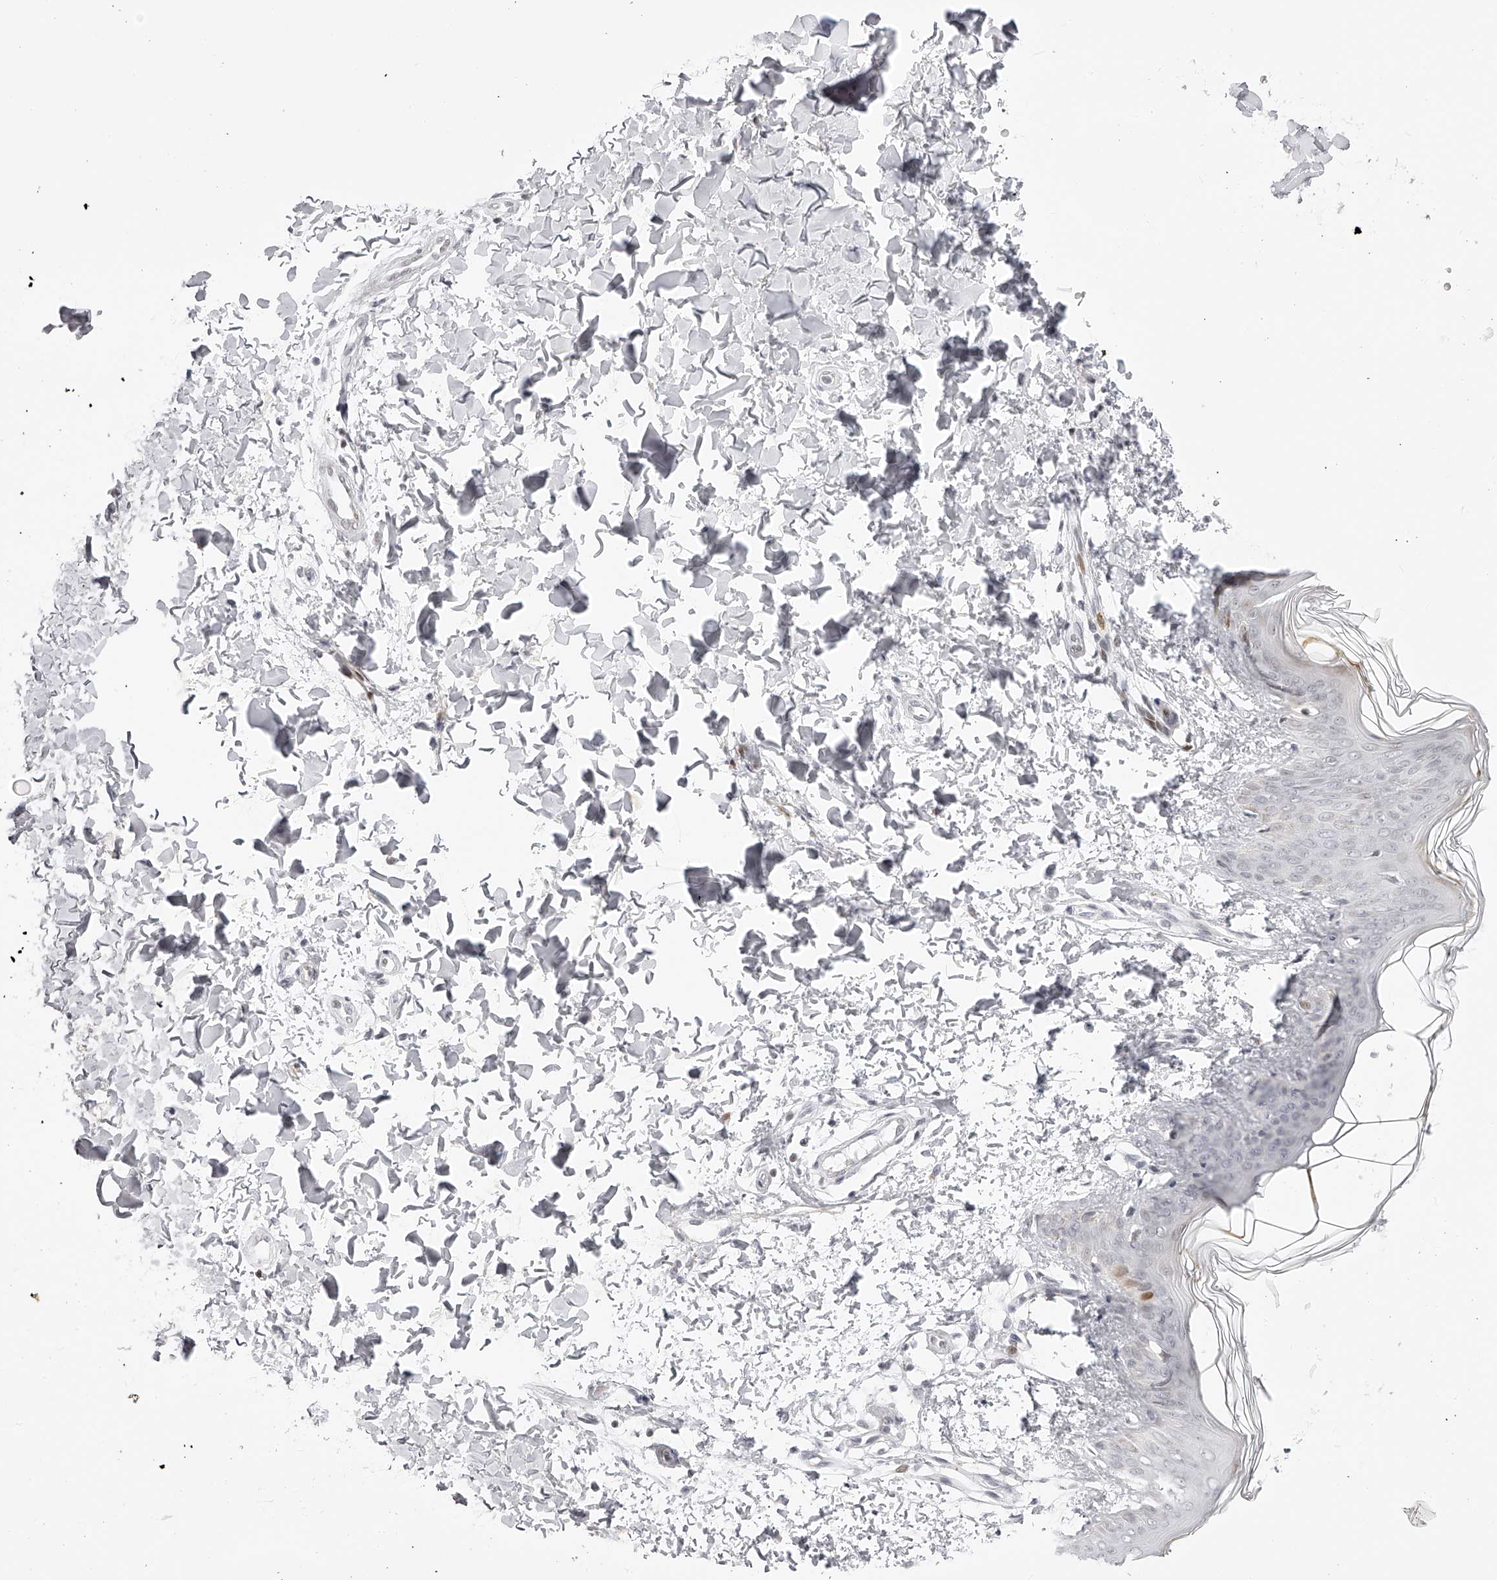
{"staining": {"intensity": "negative", "quantity": "none", "location": "none"}, "tissue": "skin", "cell_type": "Fibroblasts", "image_type": "normal", "snomed": [{"axis": "morphology", "description": "Normal tissue, NOS"}, {"axis": "topography", "description": "Skin"}], "caption": "The immunohistochemistry (IHC) image has no significant expression in fibroblasts of skin.", "gene": "PLEKHG1", "patient": {"sex": "female", "age": 17}}